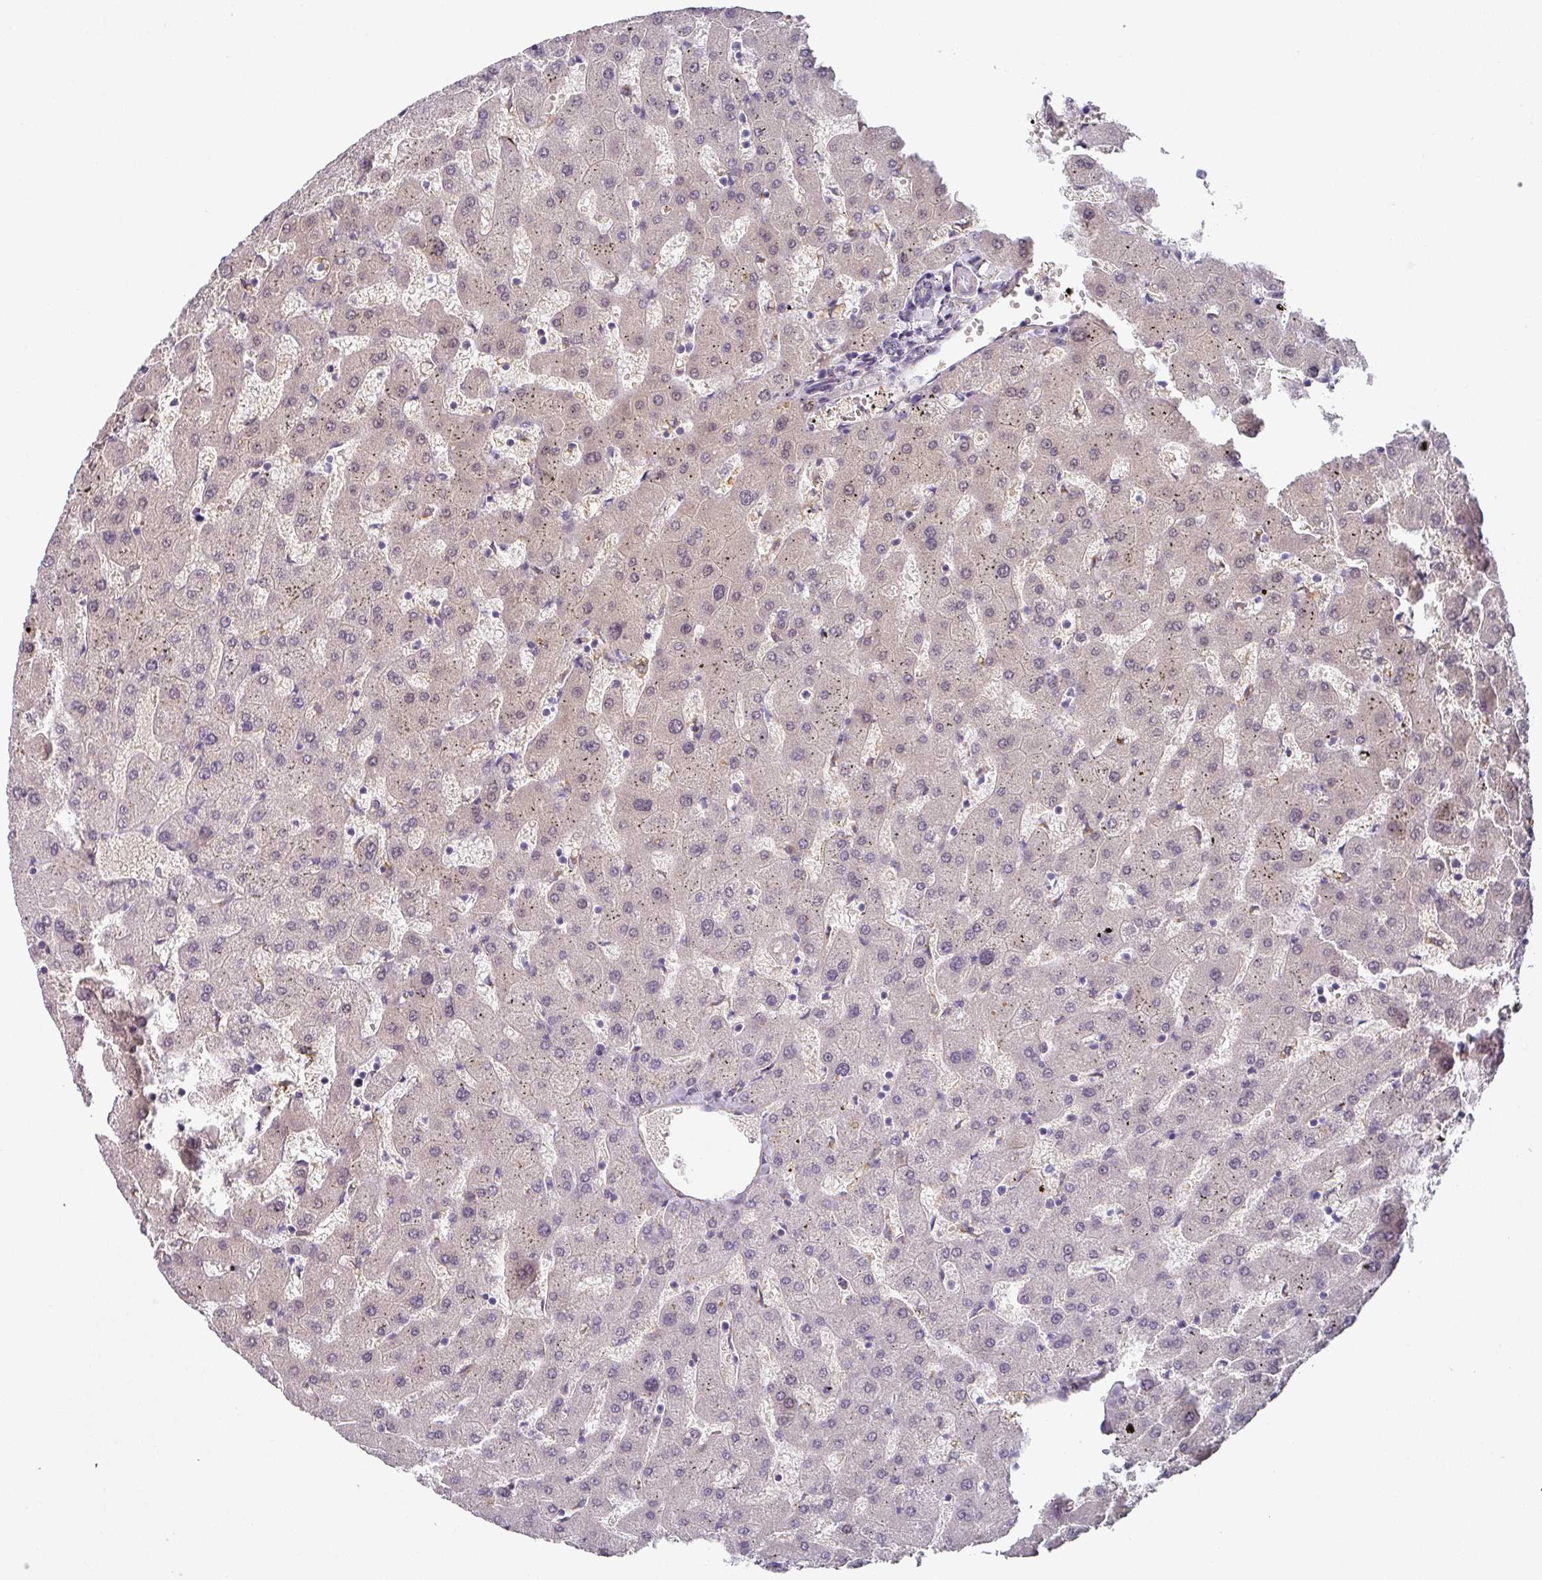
{"staining": {"intensity": "negative", "quantity": "none", "location": "none"}, "tissue": "liver", "cell_type": "Cholangiocytes", "image_type": "normal", "snomed": [{"axis": "morphology", "description": "Normal tissue, NOS"}, {"axis": "topography", "description": "Liver"}], "caption": "There is no significant expression in cholangiocytes of liver. Brightfield microscopy of IHC stained with DAB (3,3'-diaminobenzidine) (brown) and hematoxylin (blue), captured at high magnification.", "gene": "C1QB", "patient": {"sex": "female", "age": 63}}